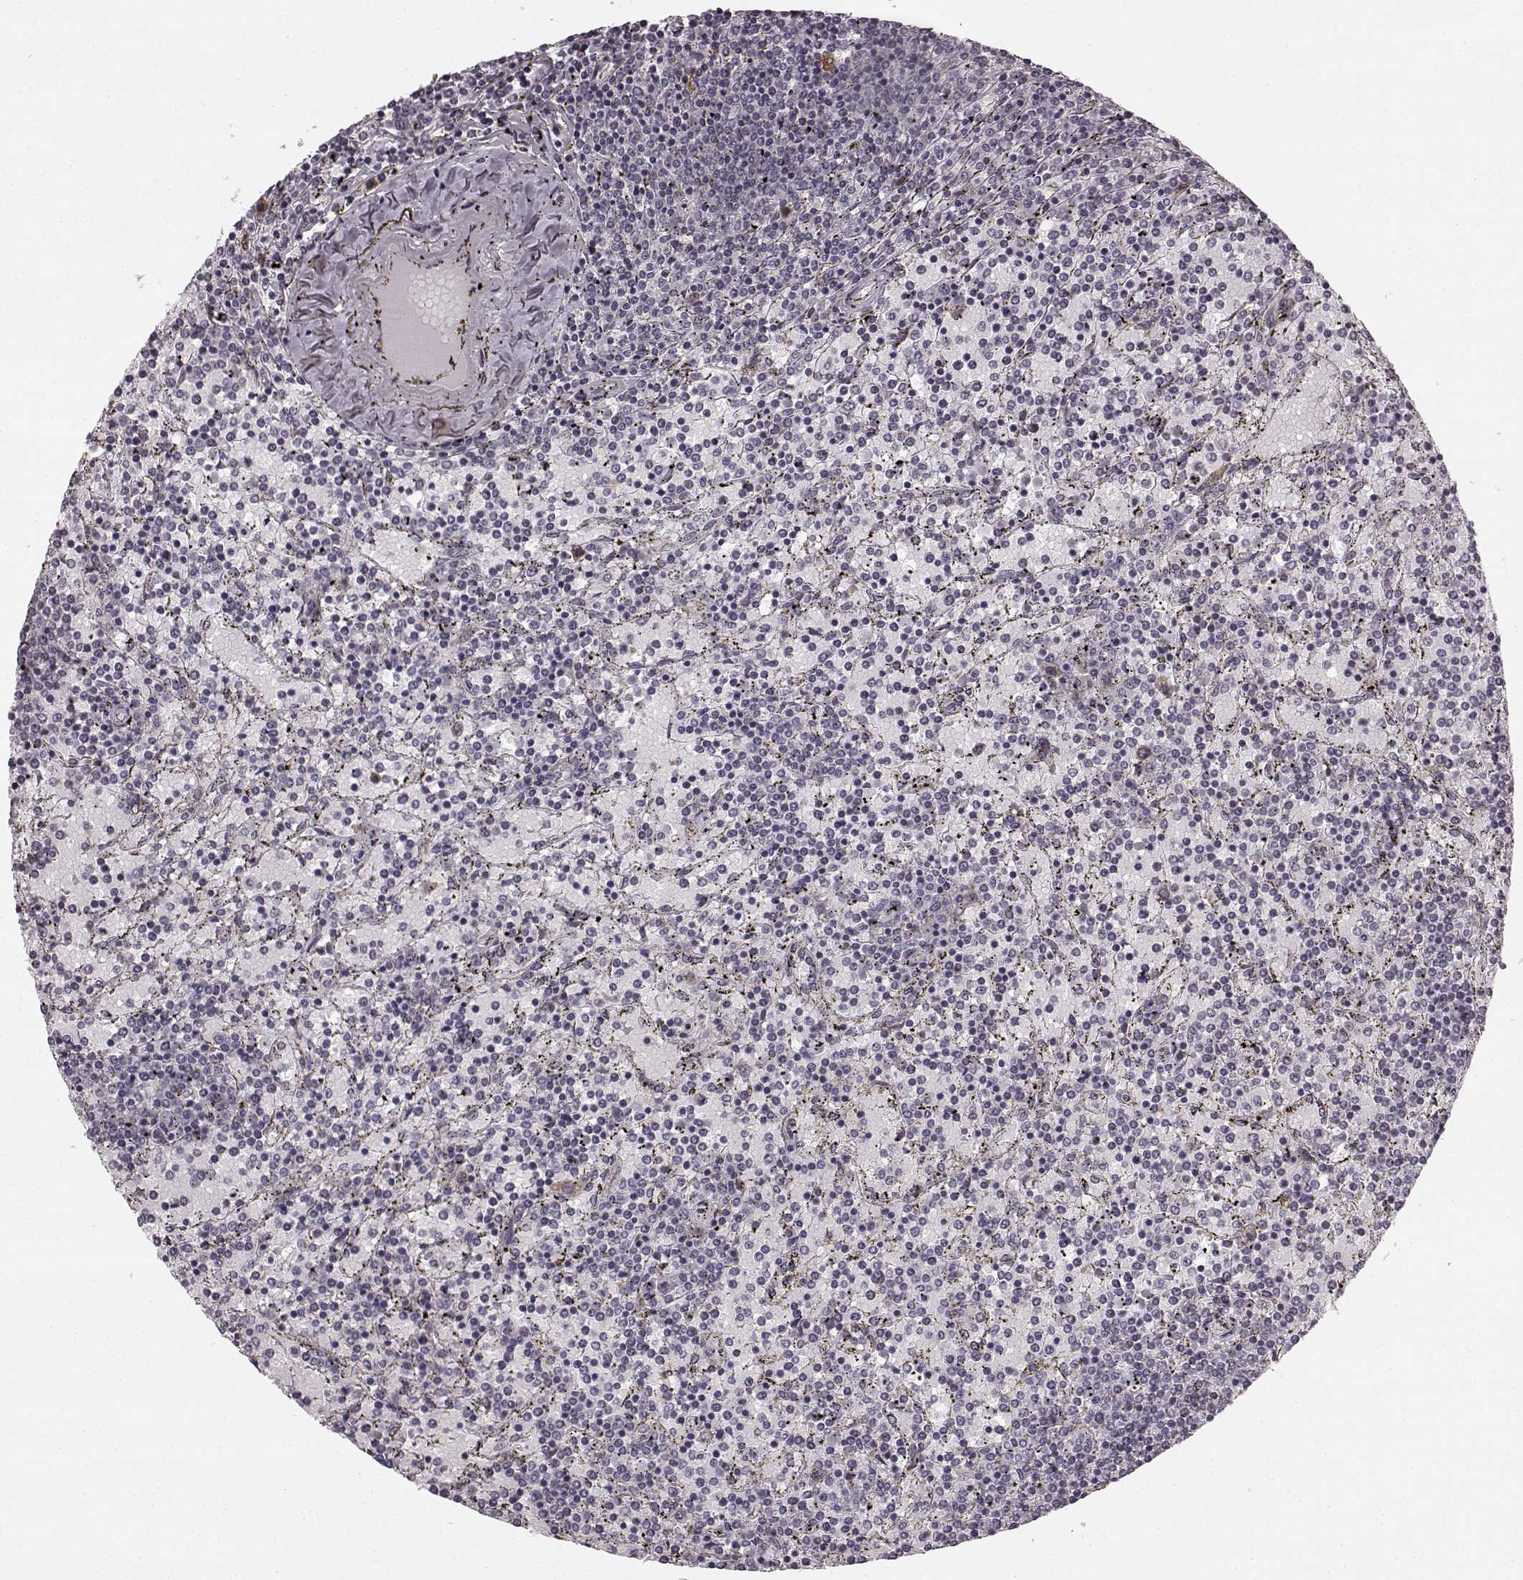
{"staining": {"intensity": "negative", "quantity": "none", "location": "none"}, "tissue": "lymphoma", "cell_type": "Tumor cells", "image_type": "cancer", "snomed": [{"axis": "morphology", "description": "Malignant lymphoma, non-Hodgkin's type, Low grade"}, {"axis": "topography", "description": "Spleen"}], "caption": "This is an immunohistochemistry (IHC) photomicrograph of human malignant lymphoma, non-Hodgkin's type (low-grade). There is no staining in tumor cells.", "gene": "HMMR", "patient": {"sex": "female", "age": 77}}